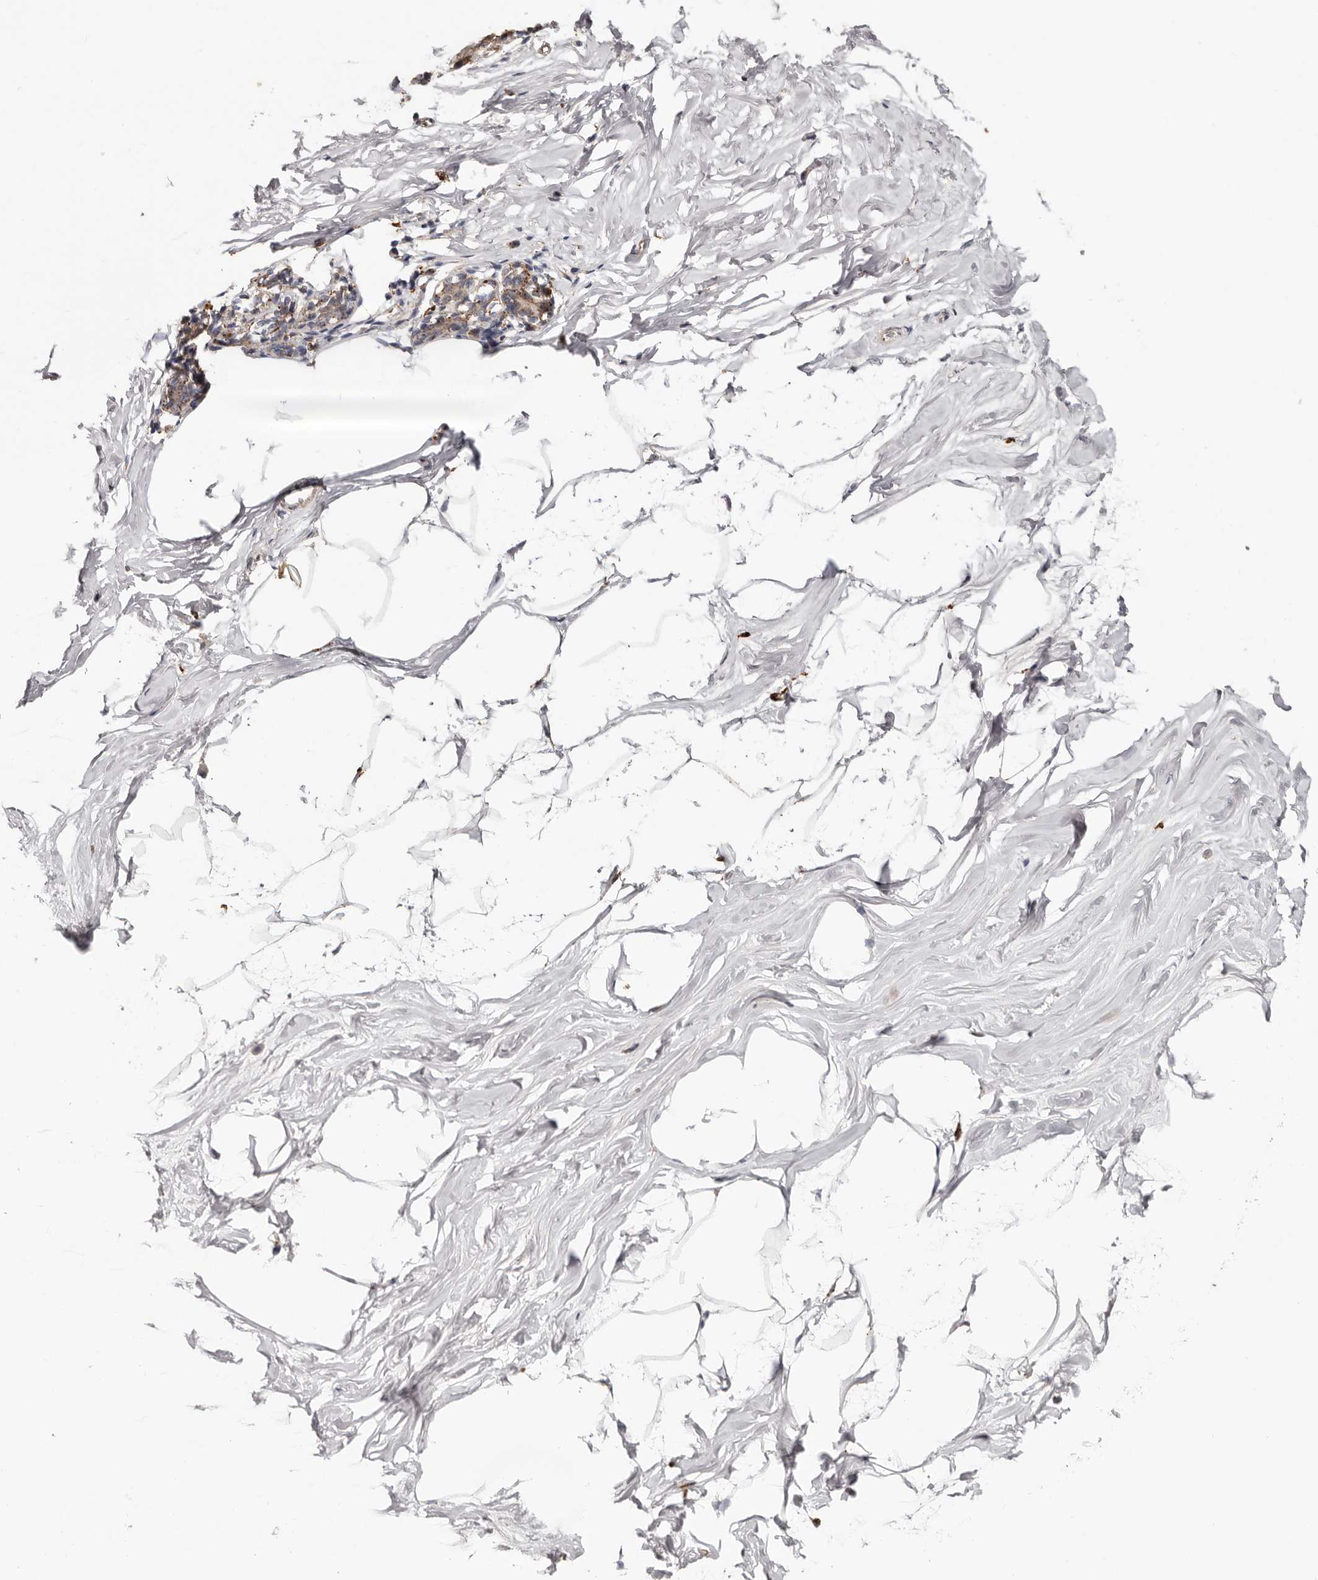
{"staining": {"intensity": "negative", "quantity": "none", "location": "none"}, "tissue": "breast", "cell_type": "Adipocytes", "image_type": "normal", "snomed": [{"axis": "morphology", "description": "Normal tissue, NOS"}, {"axis": "topography", "description": "Breast"}], "caption": "High magnification brightfield microscopy of benign breast stained with DAB (brown) and counterstained with hematoxylin (blue): adipocytes show no significant expression. The staining was performed using DAB to visualize the protein expression in brown, while the nuclei were stained in blue with hematoxylin (Magnification: 20x).", "gene": "GRN", "patient": {"sex": "female", "age": 62}}